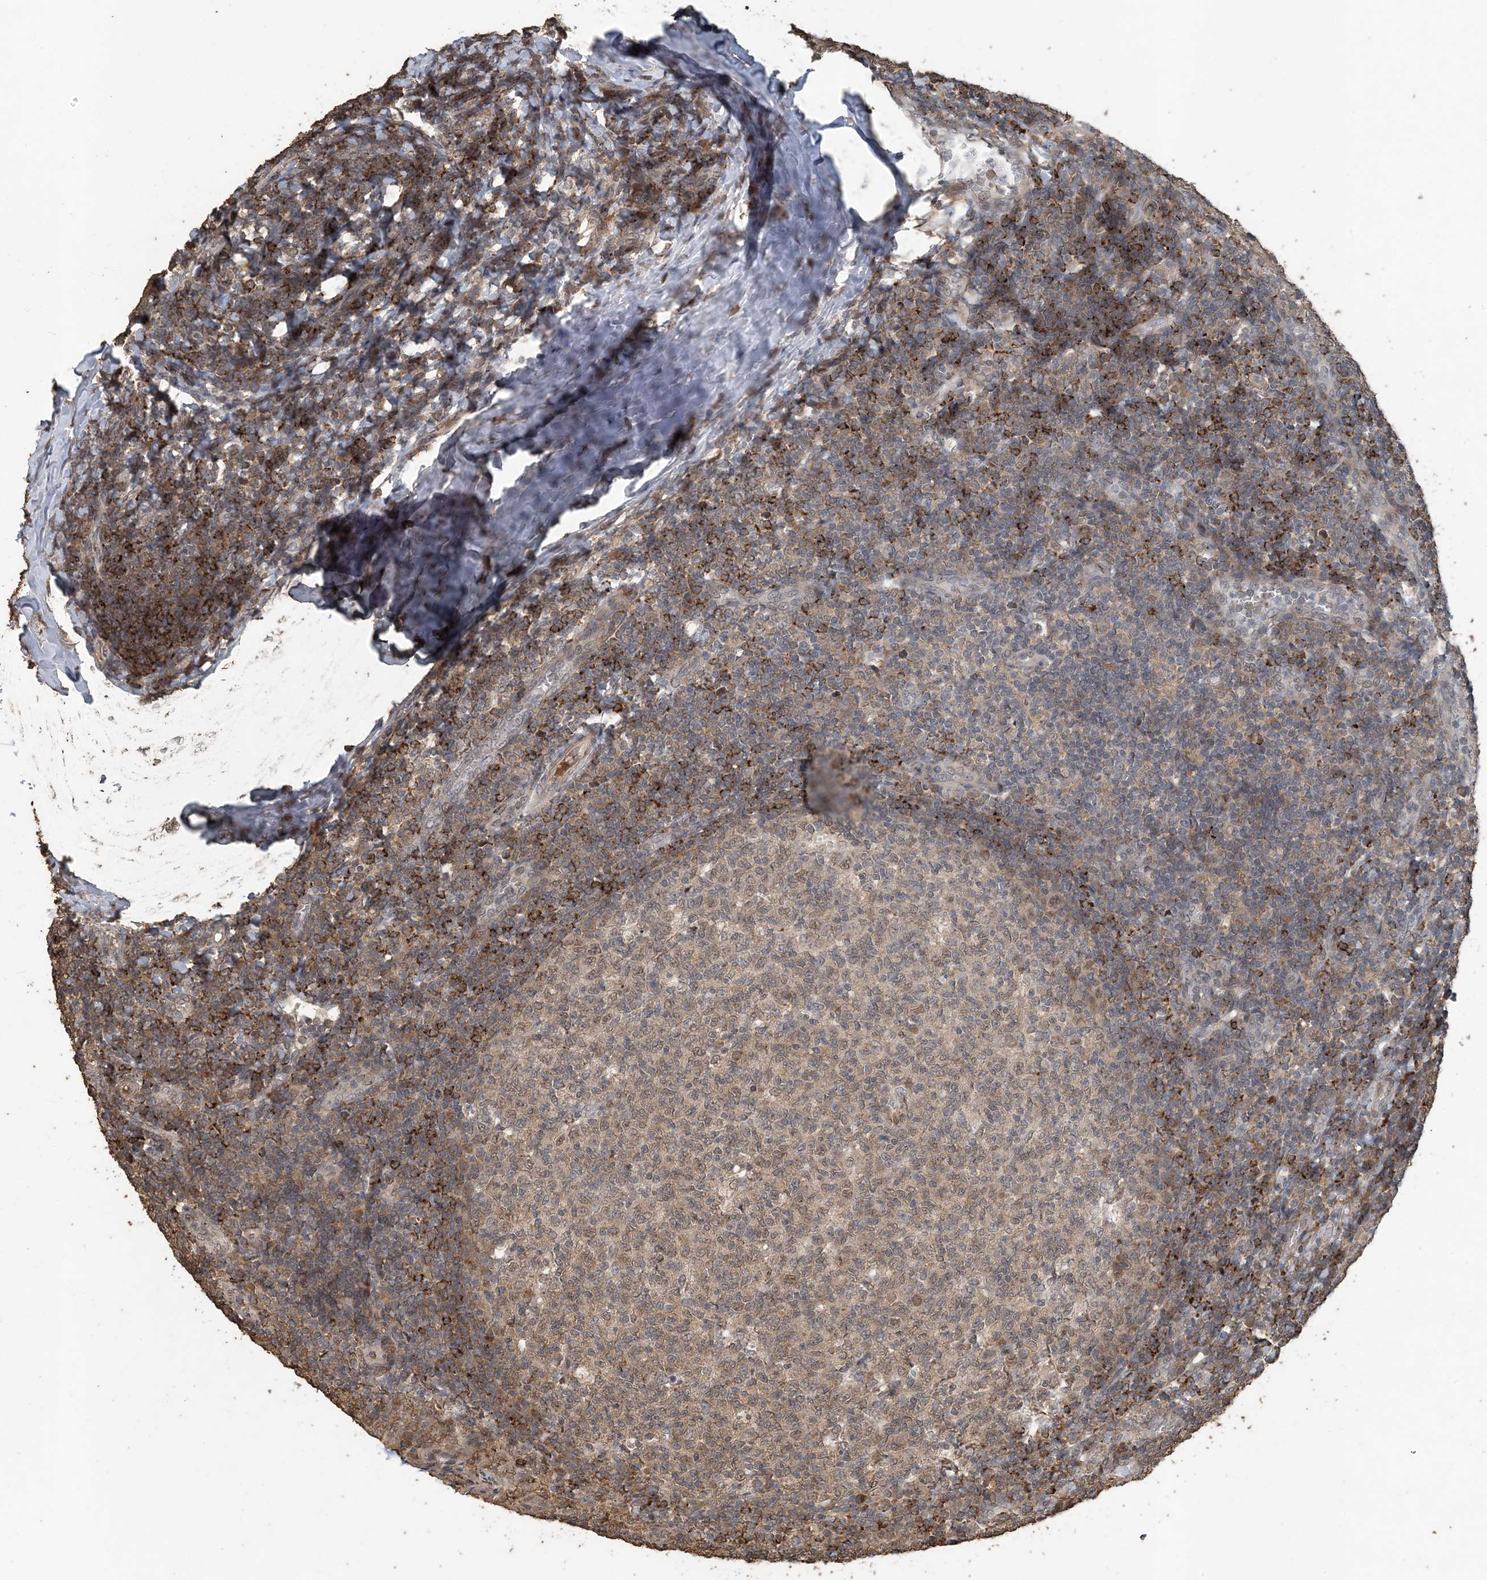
{"staining": {"intensity": "weak", "quantity": "<25%", "location": "cytoplasmic/membranous,nuclear"}, "tissue": "tonsil", "cell_type": "Germinal center cells", "image_type": "normal", "snomed": [{"axis": "morphology", "description": "Normal tissue, NOS"}, {"axis": "topography", "description": "Tonsil"}], "caption": "Immunohistochemistry (IHC) photomicrograph of benign tonsil stained for a protein (brown), which demonstrates no staining in germinal center cells. The staining was performed using DAB to visualize the protein expression in brown, while the nuclei were stained in blue with hematoxylin (Magnification: 20x).", "gene": "ZC3H12A", "patient": {"sex": "female", "age": 19}}